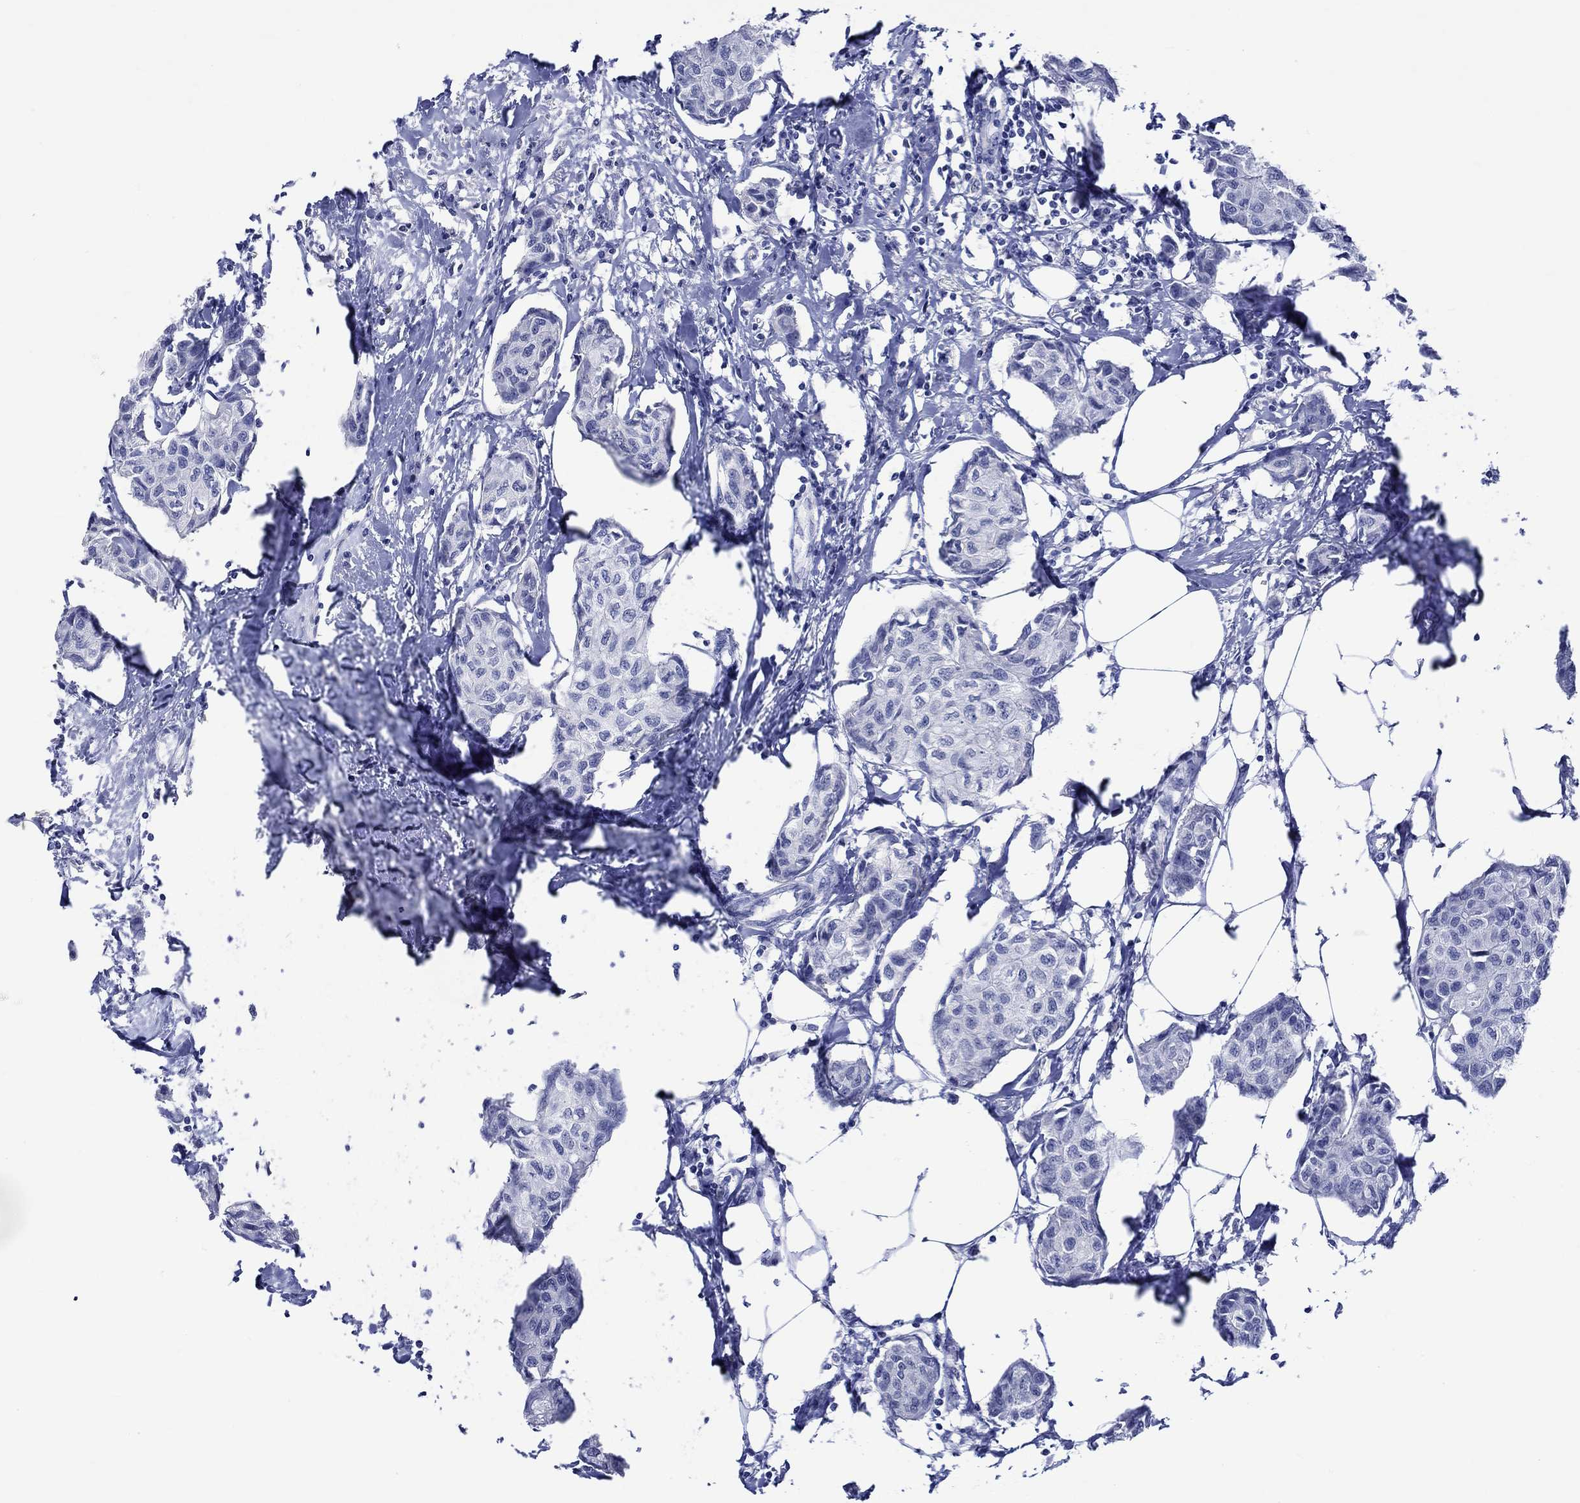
{"staining": {"intensity": "negative", "quantity": "none", "location": "none"}, "tissue": "breast cancer", "cell_type": "Tumor cells", "image_type": "cancer", "snomed": [{"axis": "morphology", "description": "Duct carcinoma"}, {"axis": "topography", "description": "Breast"}], "caption": "Breast cancer (invasive ductal carcinoma) was stained to show a protein in brown. There is no significant staining in tumor cells.", "gene": "KLHL35", "patient": {"sex": "female", "age": 80}}